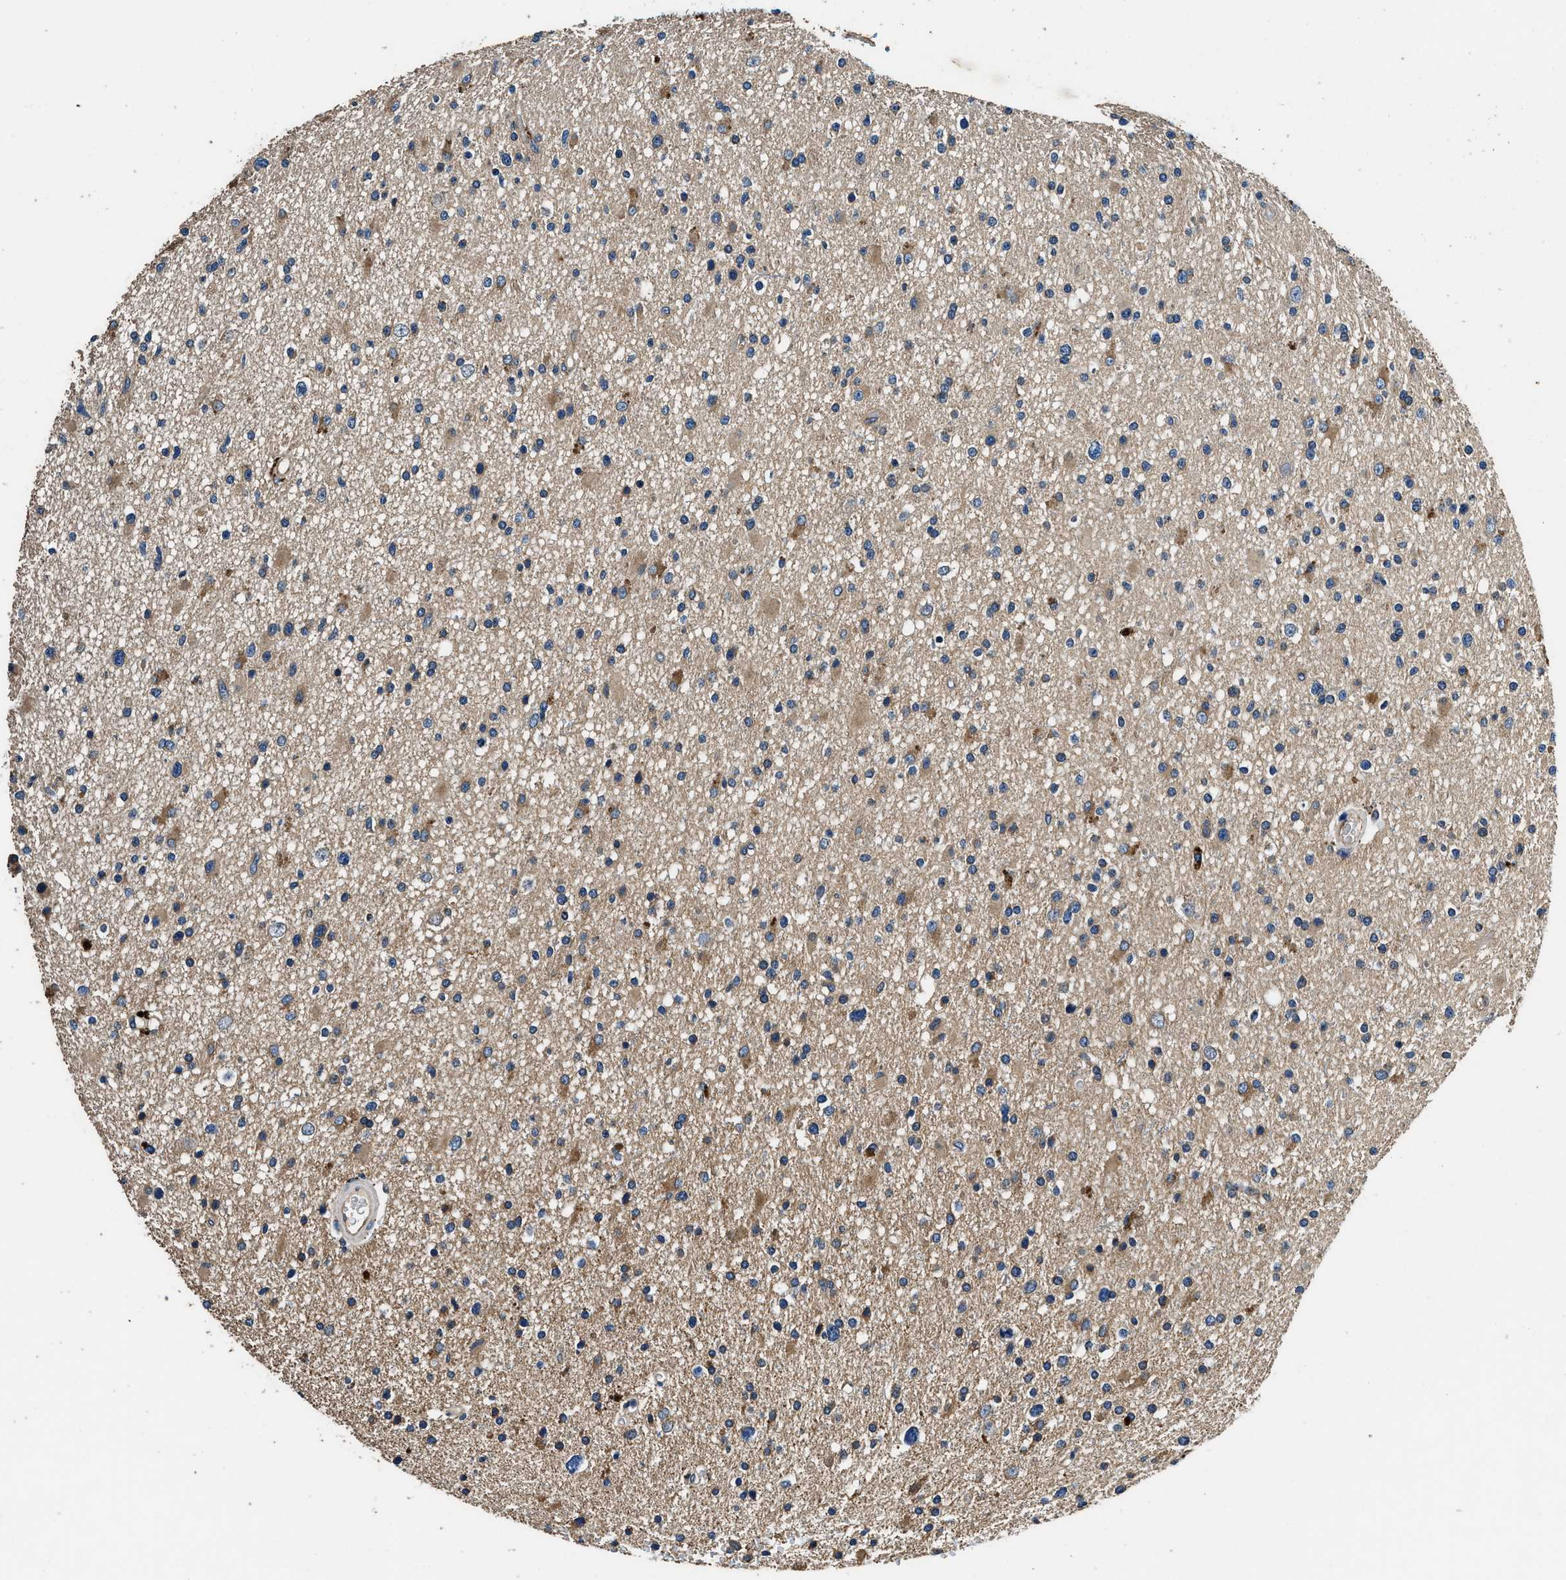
{"staining": {"intensity": "weak", "quantity": "25%-75%", "location": "cytoplasmic/membranous"}, "tissue": "glioma", "cell_type": "Tumor cells", "image_type": "cancer", "snomed": [{"axis": "morphology", "description": "Glioma, malignant, High grade"}, {"axis": "topography", "description": "Brain"}], "caption": "Brown immunohistochemical staining in glioma shows weak cytoplasmic/membranous expression in about 25%-75% of tumor cells.", "gene": "DHRS7B", "patient": {"sex": "male", "age": 33}}